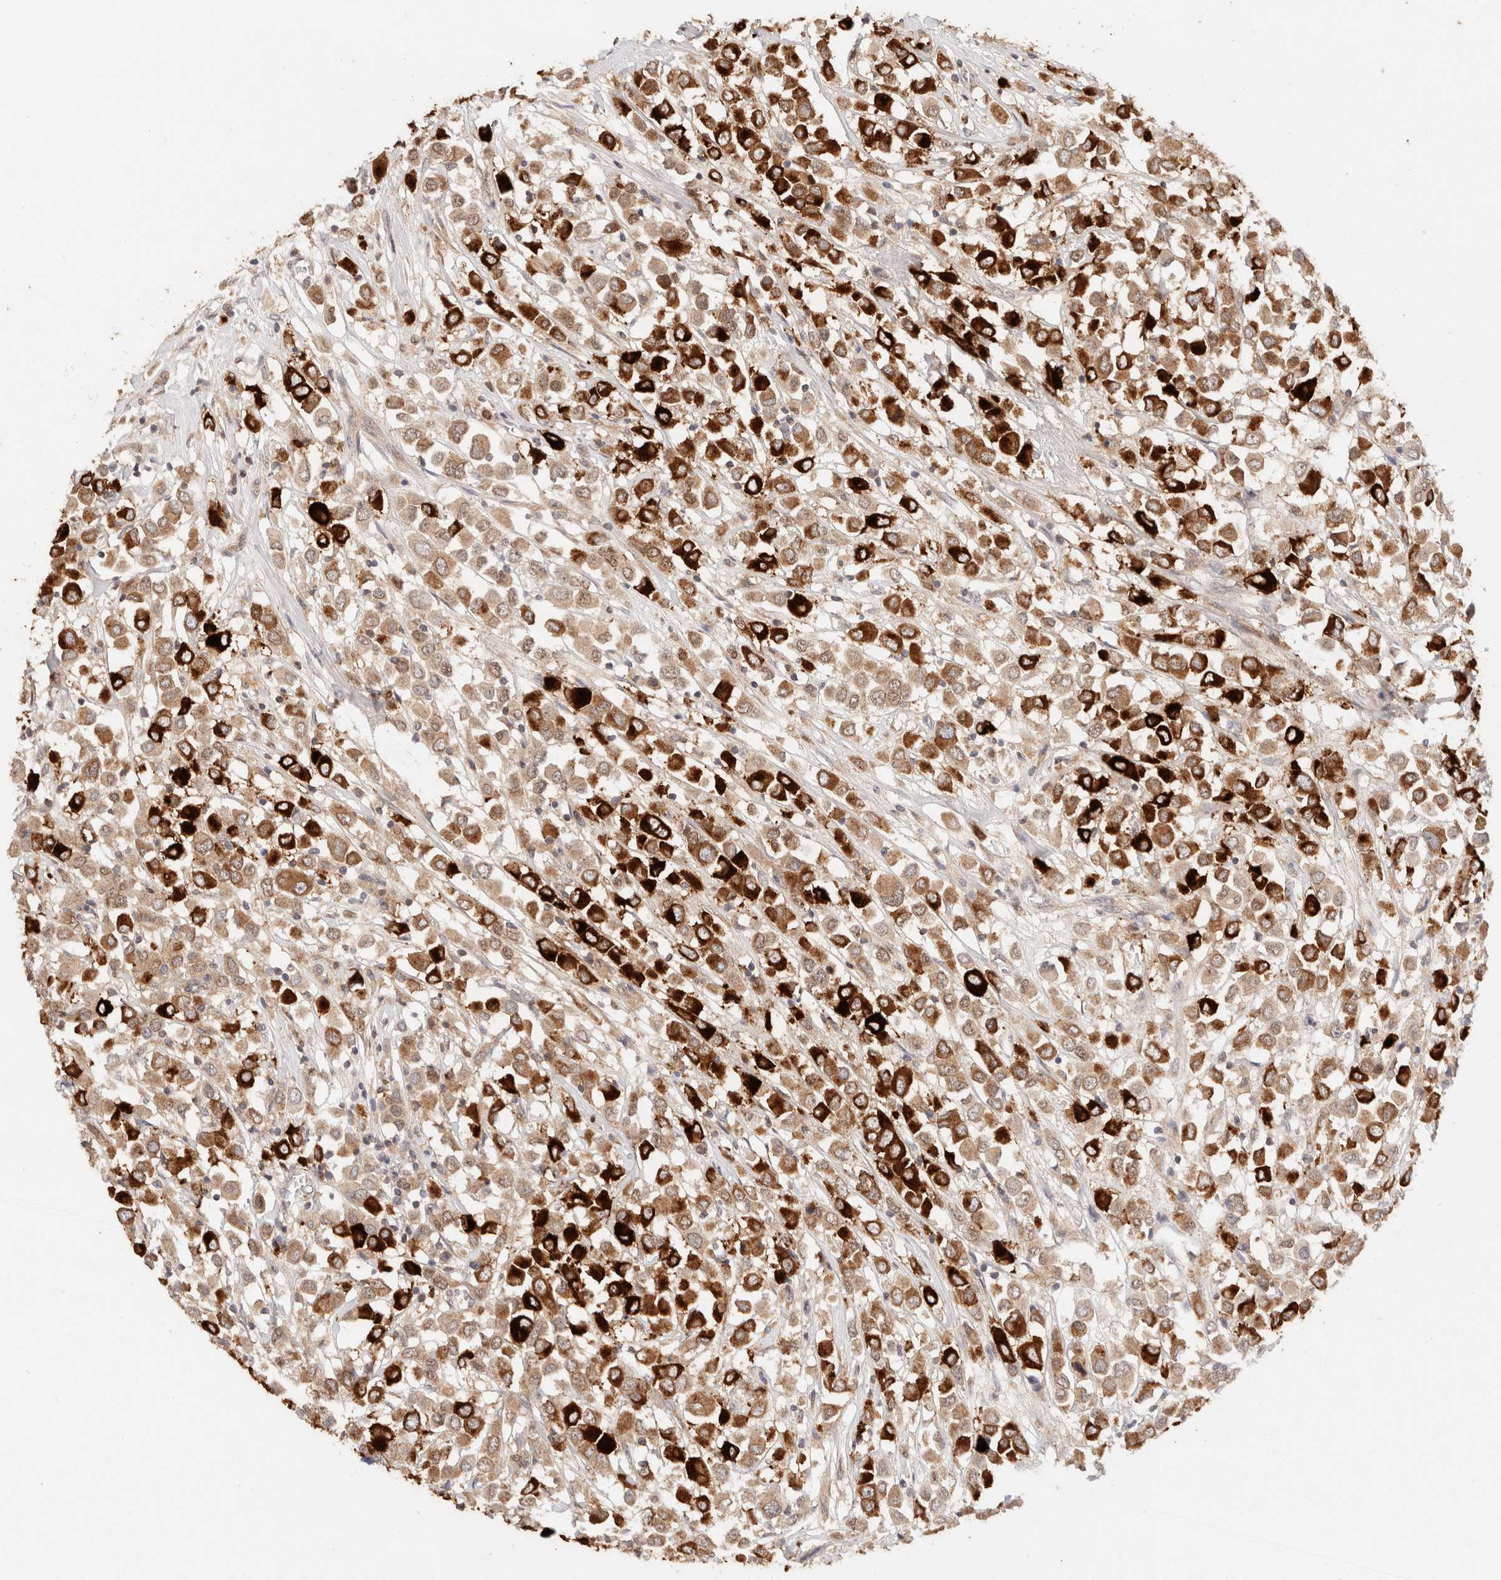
{"staining": {"intensity": "strong", "quantity": ">75%", "location": "cytoplasmic/membranous"}, "tissue": "breast cancer", "cell_type": "Tumor cells", "image_type": "cancer", "snomed": [{"axis": "morphology", "description": "Duct carcinoma"}, {"axis": "topography", "description": "Breast"}], "caption": "Strong cytoplasmic/membranous protein positivity is identified in approximately >75% of tumor cells in breast cancer (intraductal carcinoma).", "gene": "SCGB2A2", "patient": {"sex": "female", "age": 61}}